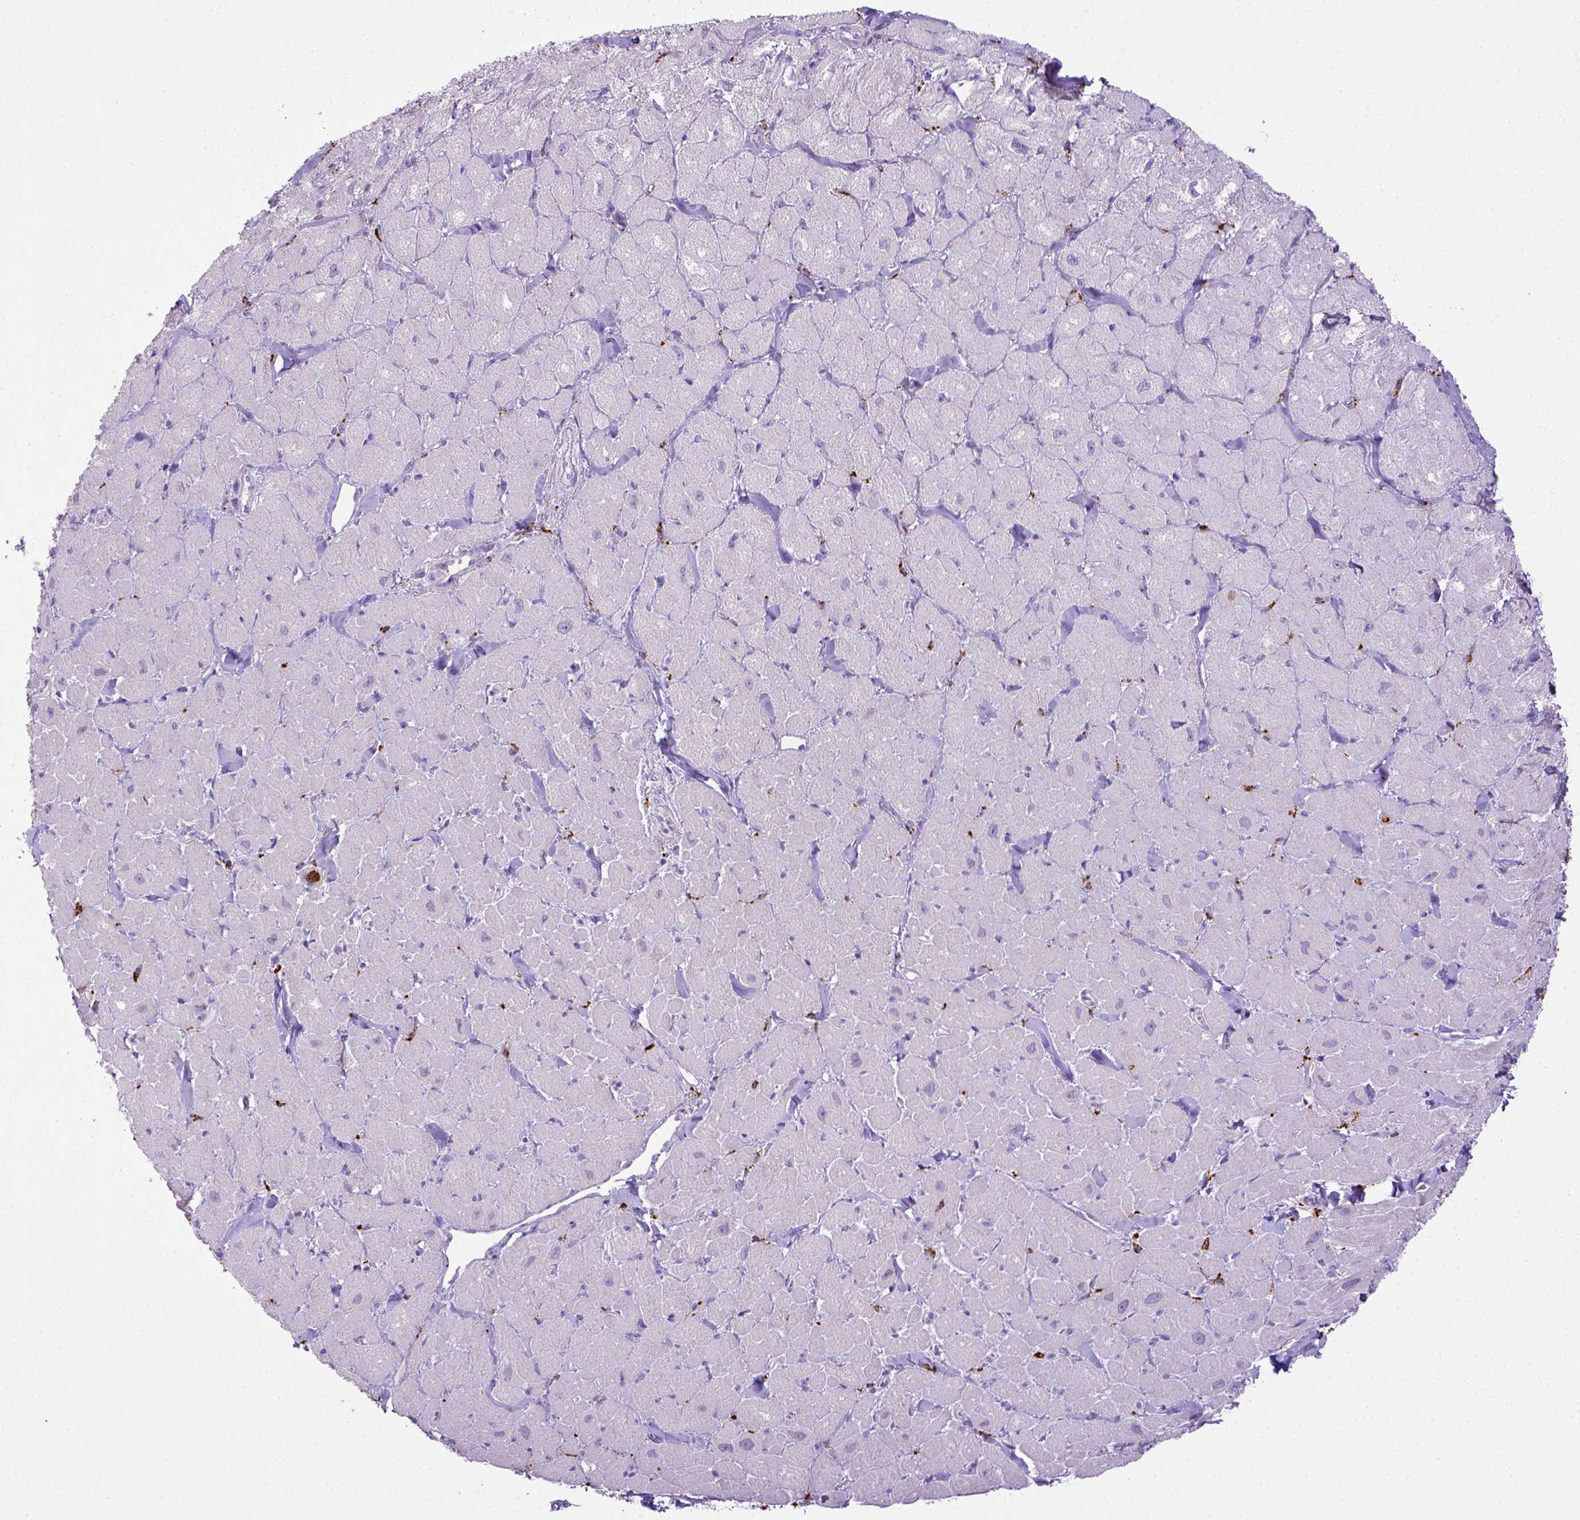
{"staining": {"intensity": "negative", "quantity": "none", "location": "none"}, "tissue": "heart muscle", "cell_type": "Cardiomyocytes", "image_type": "normal", "snomed": [{"axis": "morphology", "description": "Normal tissue, NOS"}, {"axis": "topography", "description": "Heart"}], "caption": "This is a image of immunohistochemistry (IHC) staining of normal heart muscle, which shows no staining in cardiomyocytes. The staining is performed using DAB brown chromogen with nuclei counter-stained in using hematoxylin.", "gene": "CD68", "patient": {"sex": "male", "age": 60}}